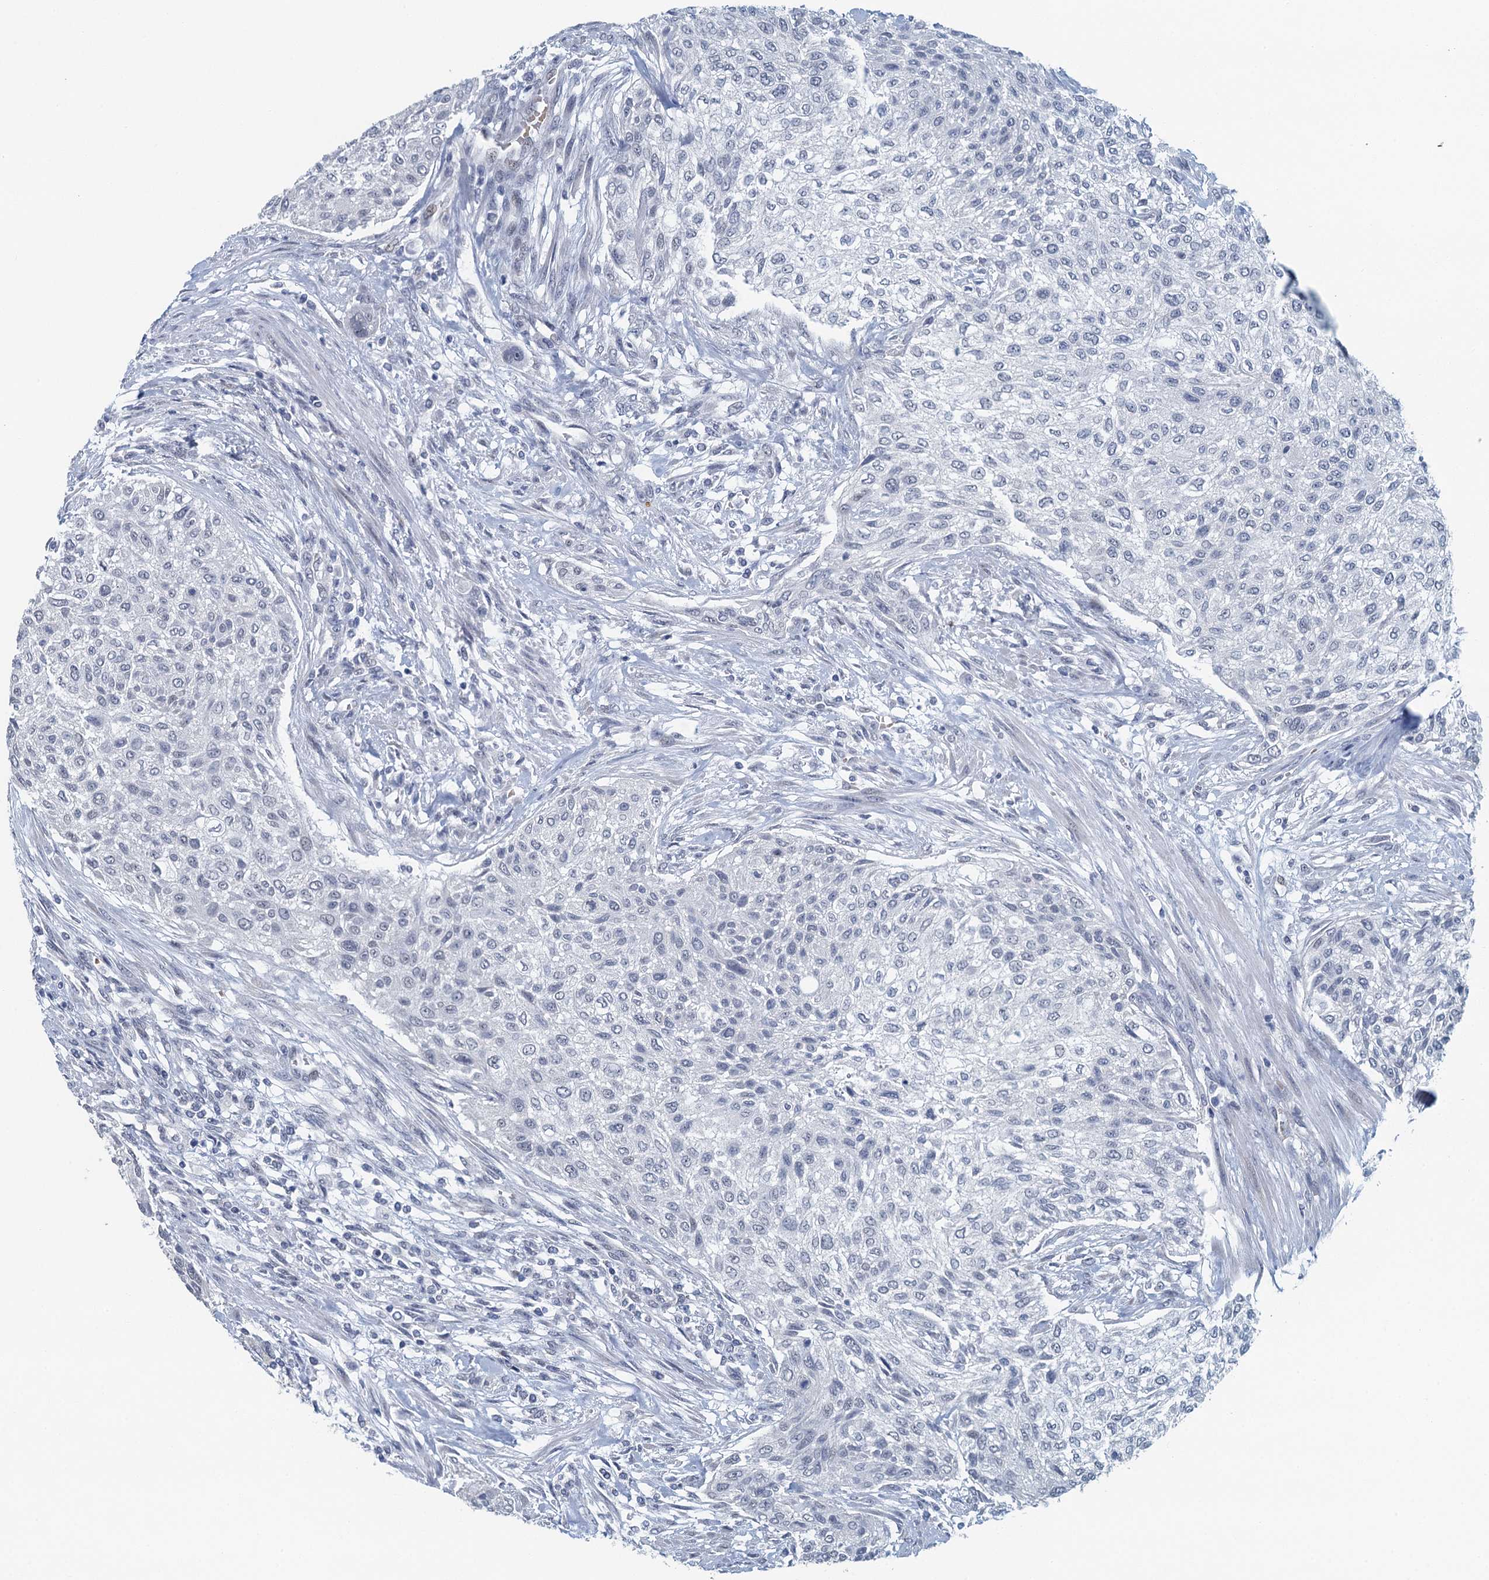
{"staining": {"intensity": "negative", "quantity": "none", "location": "none"}, "tissue": "urothelial cancer", "cell_type": "Tumor cells", "image_type": "cancer", "snomed": [{"axis": "morphology", "description": "Normal tissue, NOS"}, {"axis": "morphology", "description": "Urothelial carcinoma, NOS"}, {"axis": "topography", "description": "Urinary bladder"}, {"axis": "topography", "description": "Peripheral nerve tissue"}], "caption": "Immunohistochemistry of human transitional cell carcinoma reveals no expression in tumor cells. Brightfield microscopy of IHC stained with DAB (3,3'-diaminobenzidine) (brown) and hematoxylin (blue), captured at high magnification.", "gene": "TTLL9", "patient": {"sex": "male", "age": 35}}